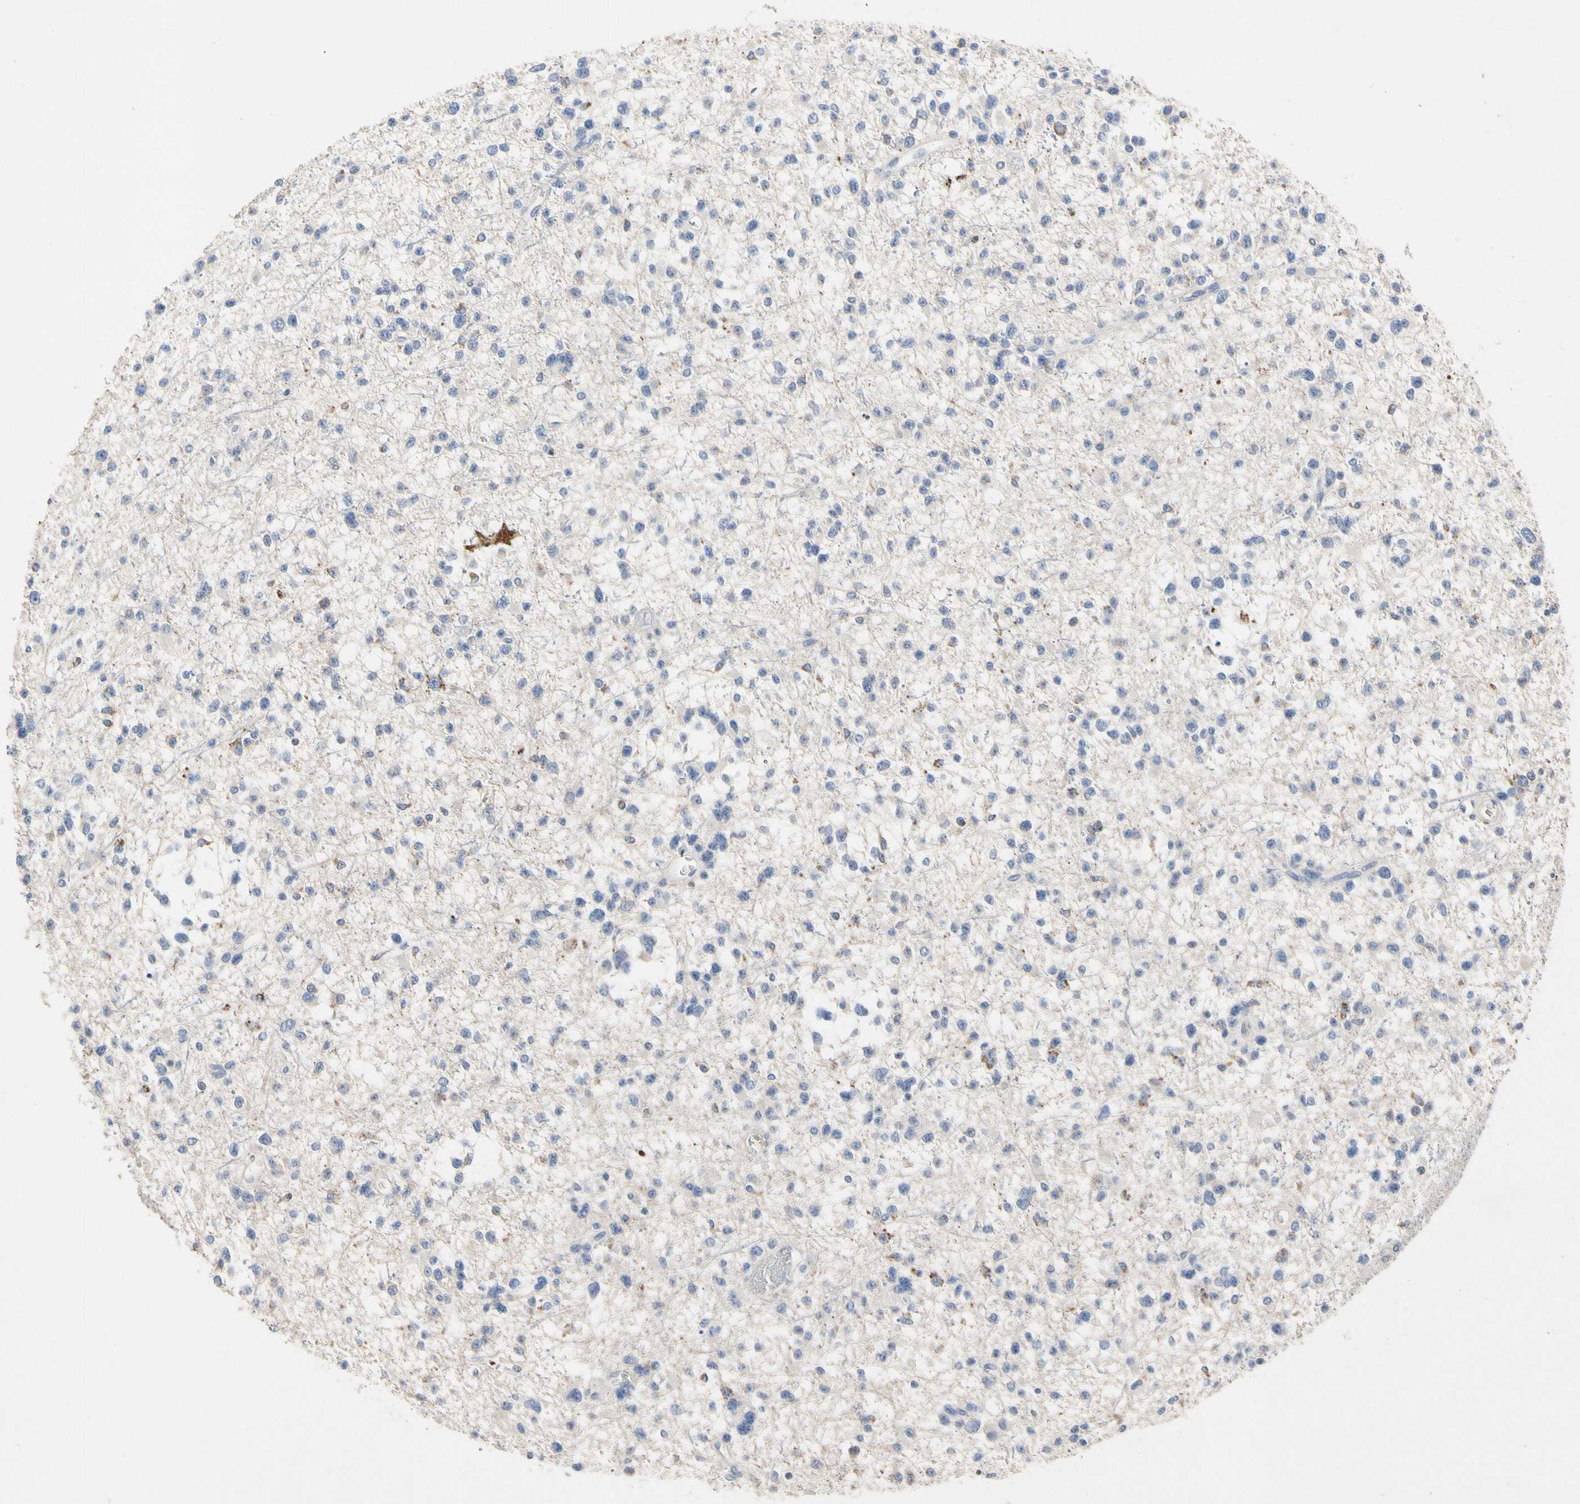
{"staining": {"intensity": "negative", "quantity": "none", "location": "none"}, "tissue": "glioma", "cell_type": "Tumor cells", "image_type": "cancer", "snomed": [{"axis": "morphology", "description": "Glioma, malignant, Low grade"}, {"axis": "topography", "description": "Brain"}], "caption": "DAB immunohistochemical staining of malignant glioma (low-grade) displays no significant staining in tumor cells.", "gene": "ADA2", "patient": {"sex": "female", "age": 22}}